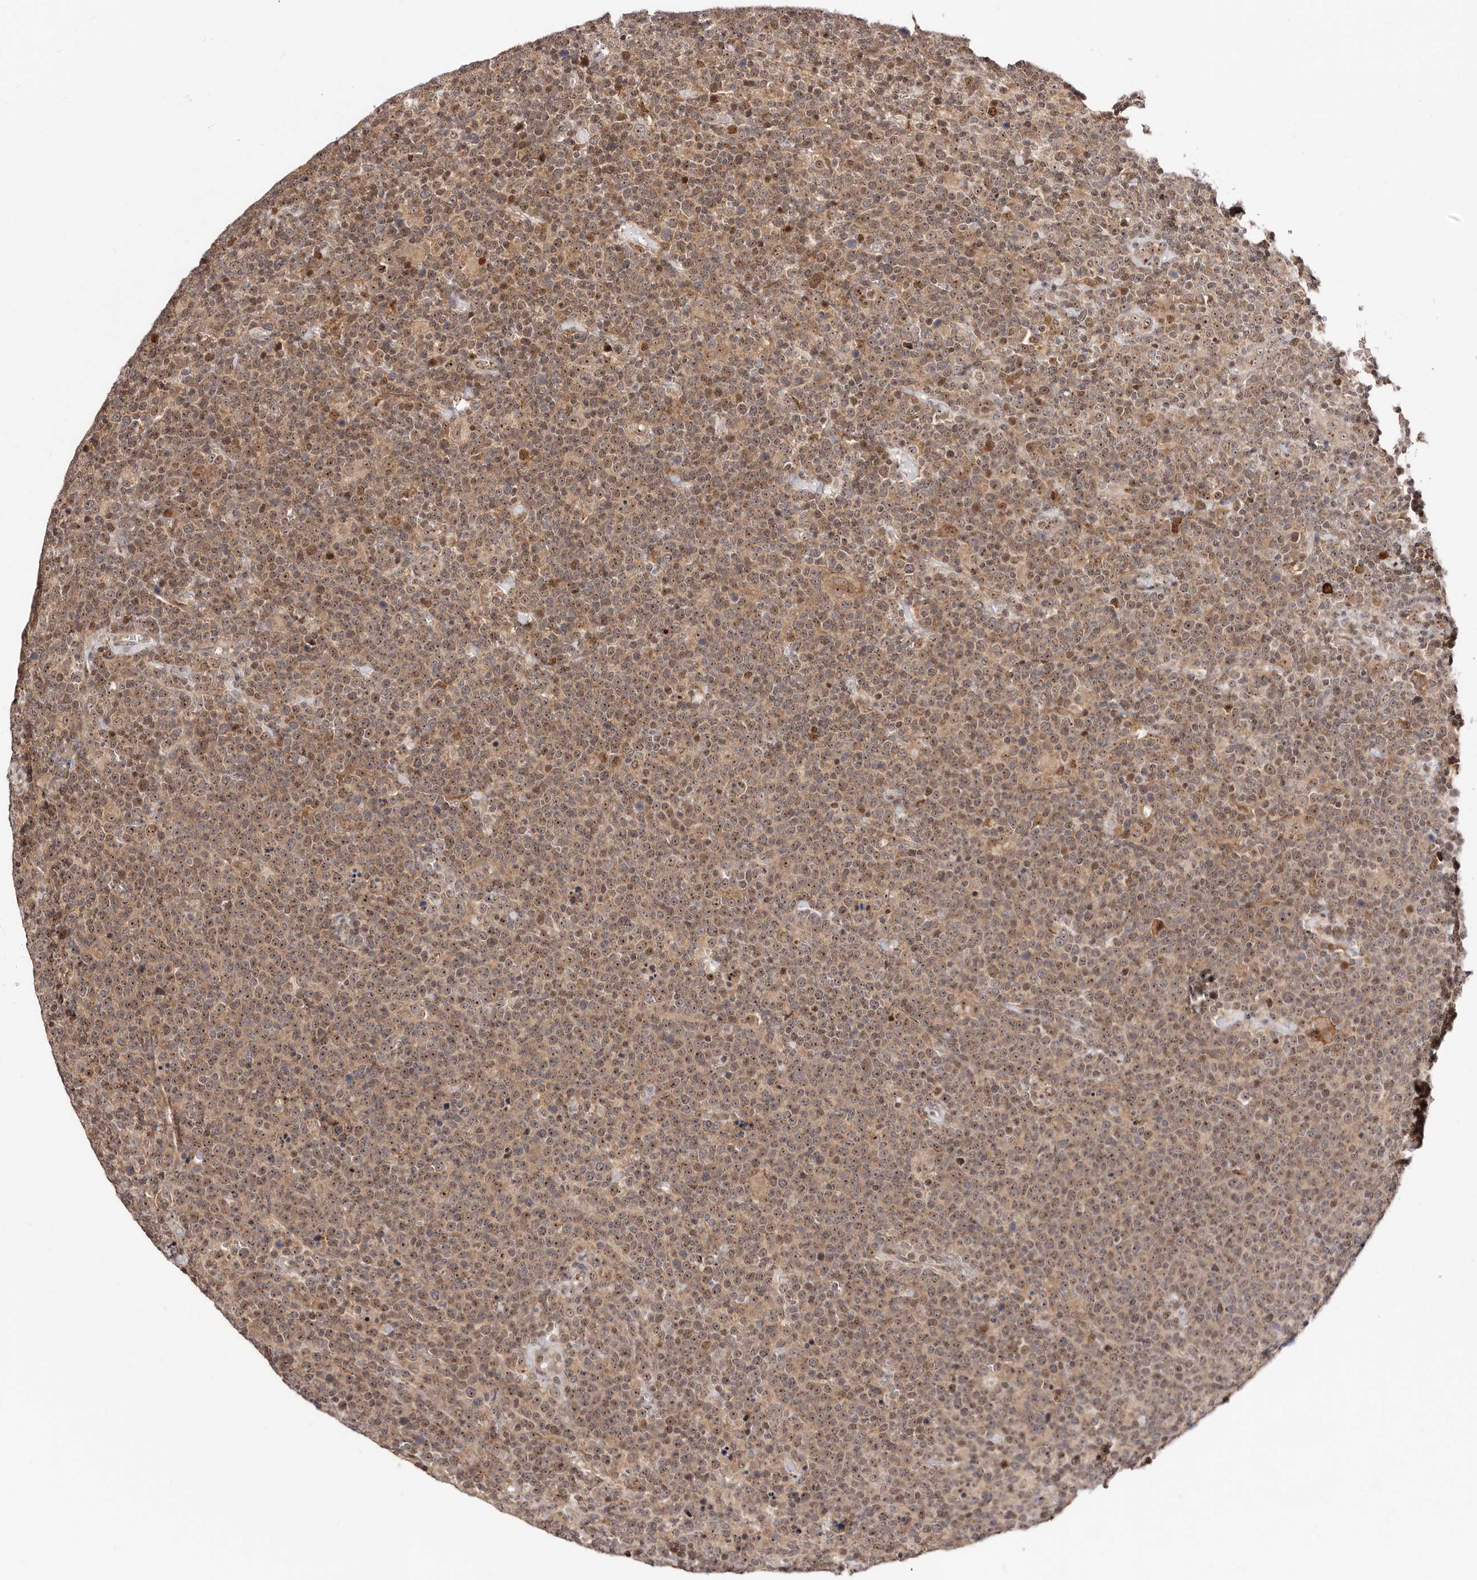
{"staining": {"intensity": "moderate", "quantity": ">75%", "location": "nuclear"}, "tissue": "lymphoma", "cell_type": "Tumor cells", "image_type": "cancer", "snomed": [{"axis": "morphology", "description": "Malignant lymphoma, non-Hodgkin's type, High grade"}, {"axis": "topography", "description": "Lymph node"}], "caption": "The image reveals a brown stain indicating the presence of a protein in the nuclear of tumor cells in lymphoma.", "gene": "APOL6", "patient": {"sex": "male", "age": 61}}